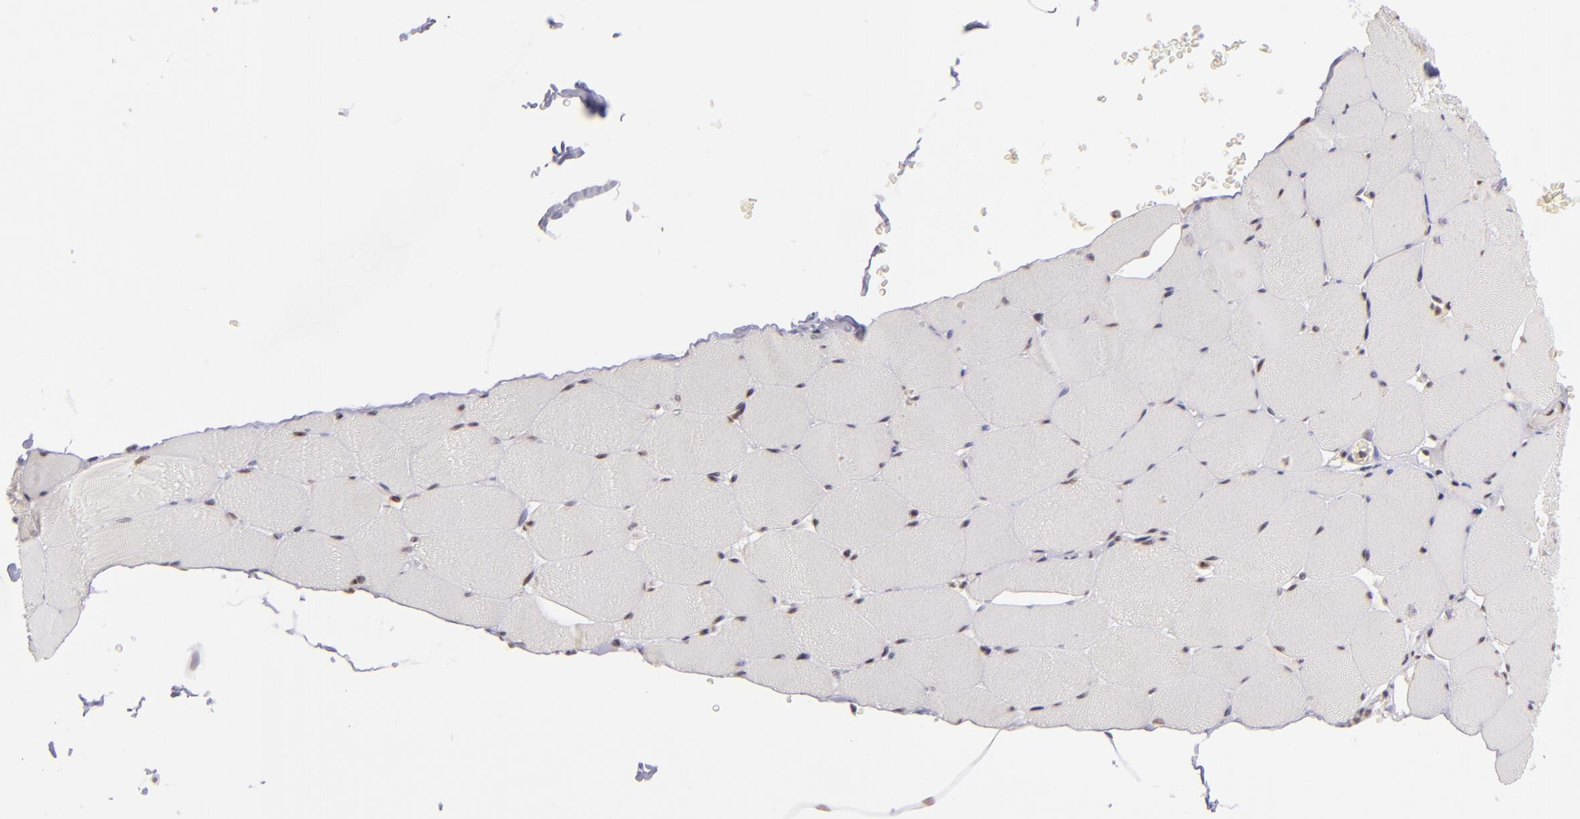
{"staining": {"intensity": "moderate", "quantity": ">75%", "location": "nuclear"}, "tissue": "skeletal muscle", "cell_type": "Myocytes", "image_type": "normal", "snomed": [{"axis": "morphology", "description": "Normal tissue, NOS"}, {"axis": "topography", "description": "Skeletal muscle"}], "caption": "Myocytes display medium levels of moderate nuclear staining in approximately >75% of cells in benign skeletal muscle. (Stains: DAB (3,3'-diaminobenzidine) in brown, nuclei in blue, Microscopy: brightfield microscopy at high magnification).", "gene": "ZNF148", "patient": {"sex": "male", "age": 62}}